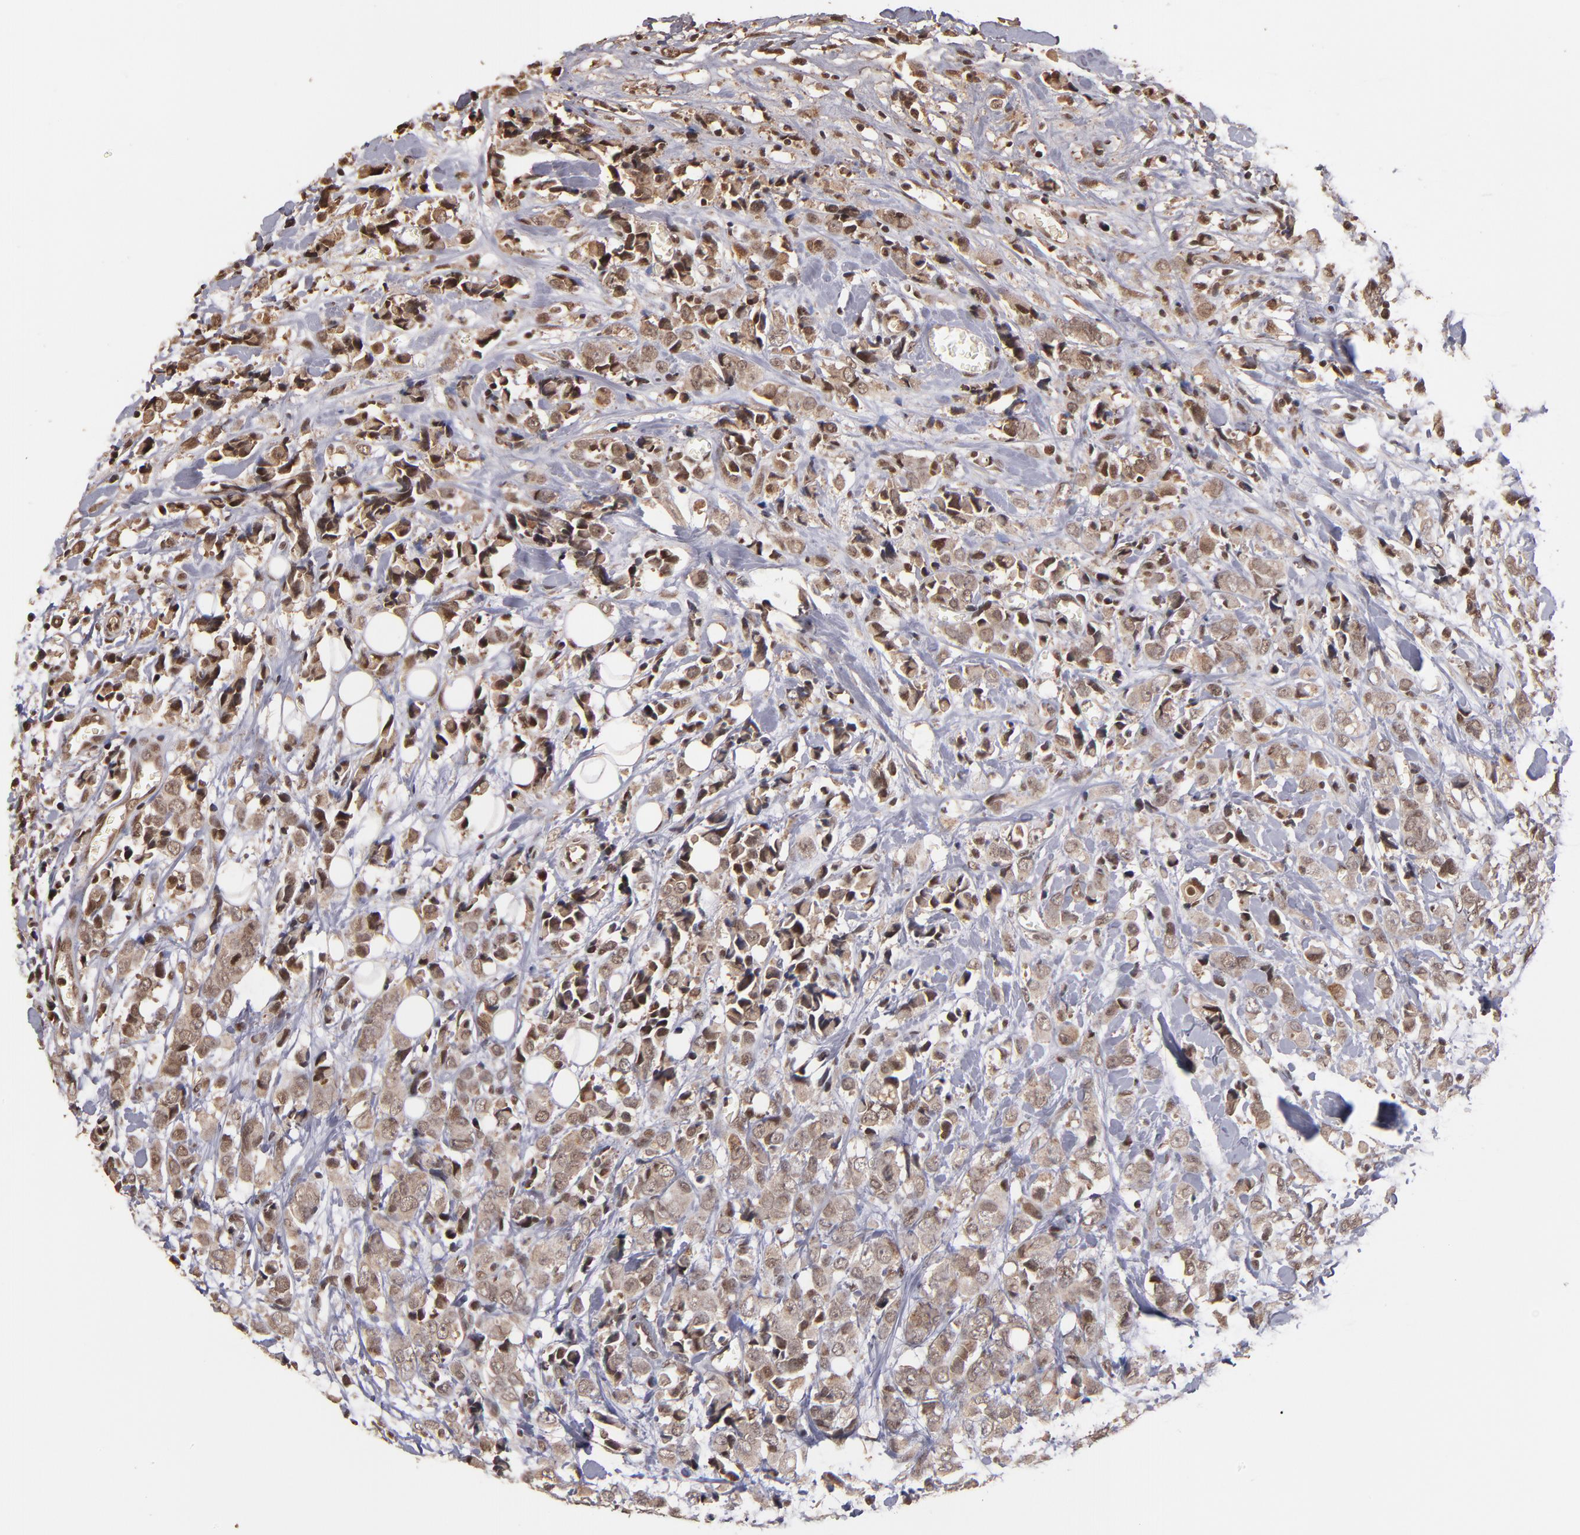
{"staining": {"intensity": "weak", "quantity": ">75%", "location": "cytoplasmic/membranous,nuclear"}, "tissue": "breast cancer", "cell_type": "Tumor cells", "image_type": "cancer", "snomed": [{"axis": "morphology", "description": "Lobular carcinoma"}, {"axis": "topography", "description": "Breast"}], "caption": "Brown immunohistochemical staining in breast cancer (lobular carcinoma) demonstrates weak cytoplasmic/membranous and nuclear staining in about >75% of tumor cells. (Brightfield microscopy of DAB IHC at high magnification).", "gene": "EAPP", "patient": {"sex": "female", "age": 57}}